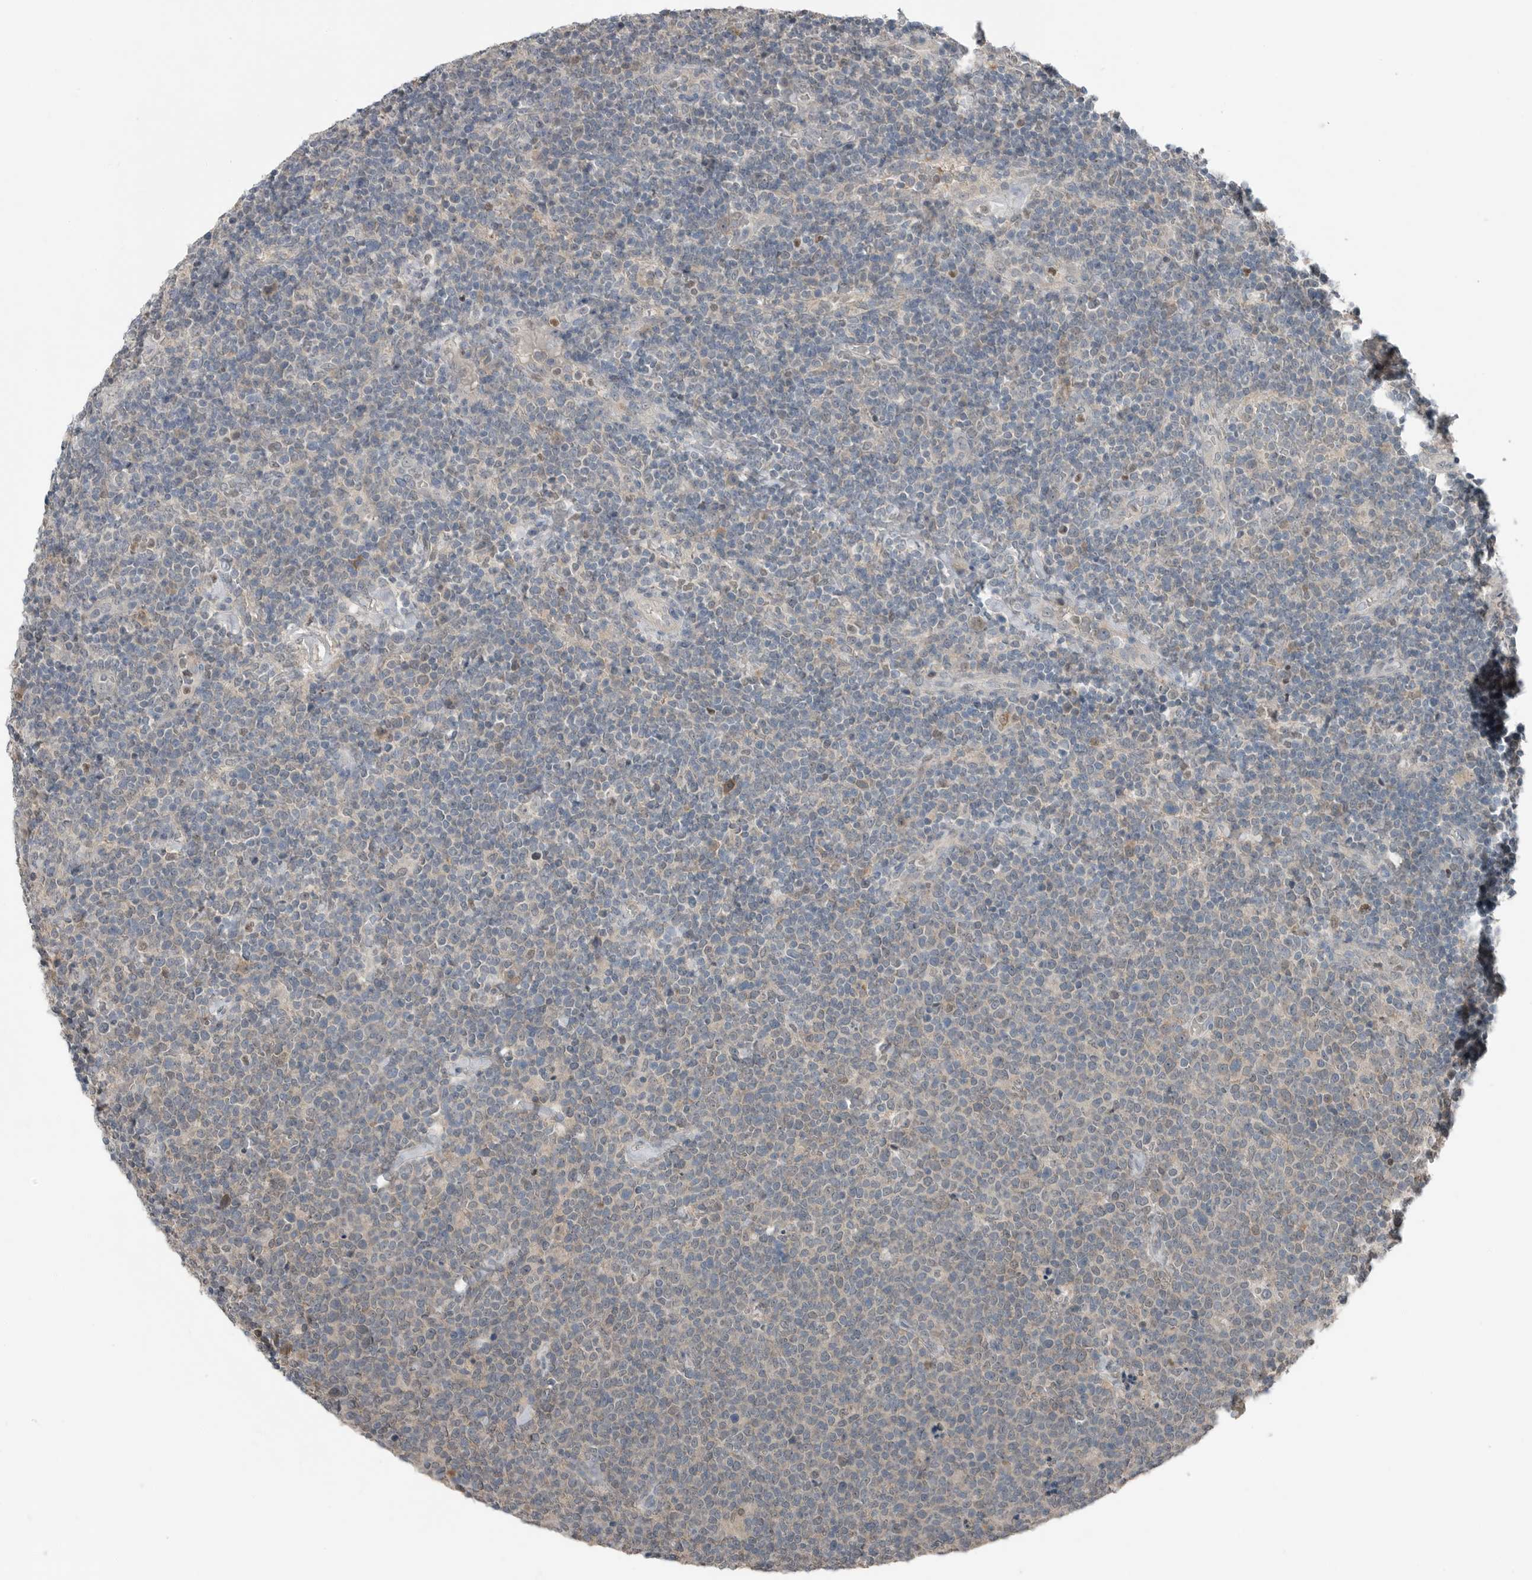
{"staining": {"intensity": "negative", "quantity": "none", "location": "none"}, "tissue": "lymphoma", "cell_type": "Tumor cells", "image_type": "cancer", "snomed": [{"axis": "morphology", "description": "Malignant lymphoma, non-Hodgkin's type, High grade"}, {"axis": "topography", "description": "Lymph node"}], "caption": "High magnification brightfield microscopy of high-grade malignant lymphoma, non-Hodgkin's type stained with DAB (brown) and counterstained with hematoxylin (blue): tumor cells show no significant positivity.", "gene": "MFAP3L", "patient": {"sex": "male", "age": 61}}